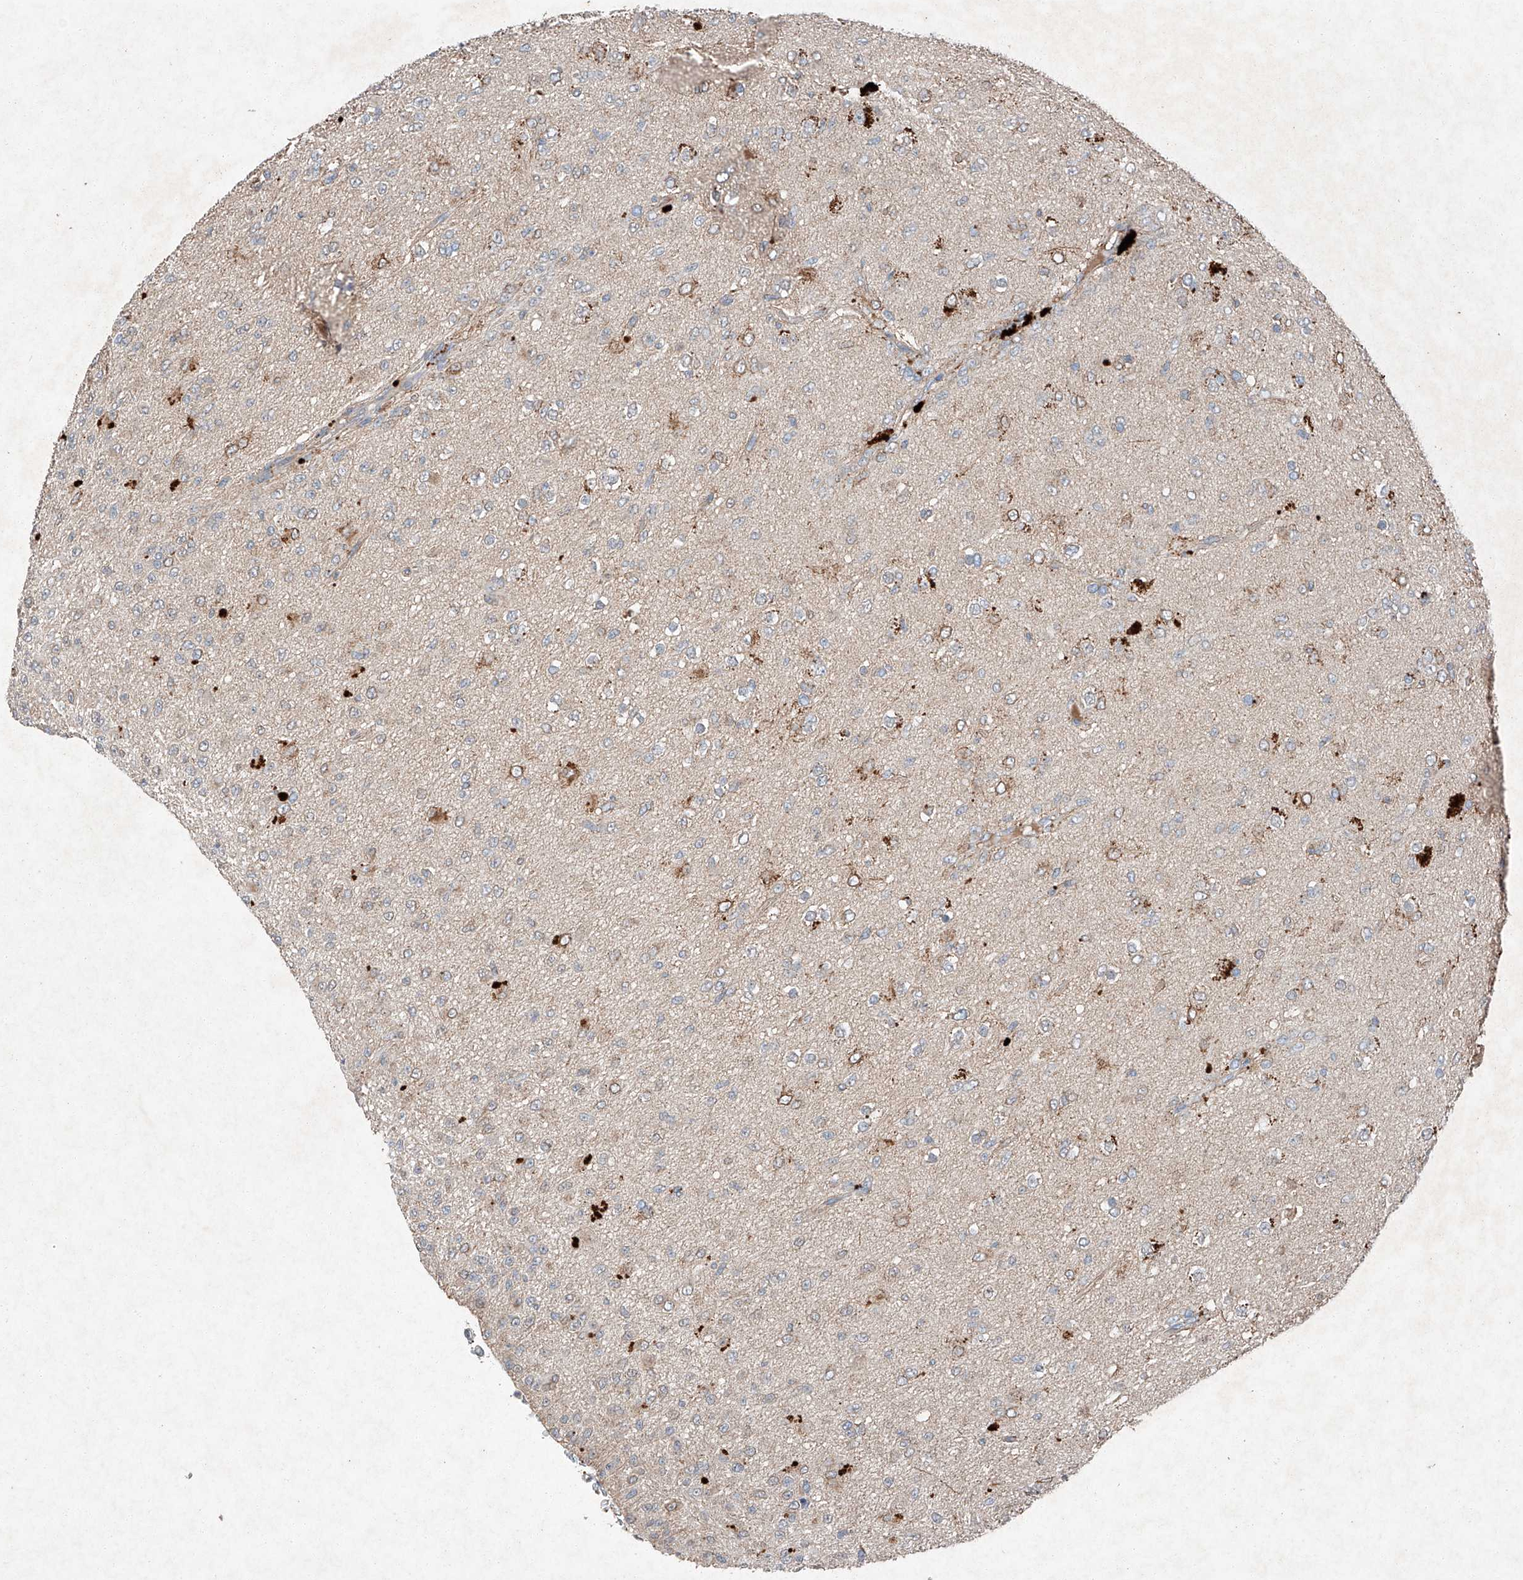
{"staining": {"intensity": "negative", "quantity": "none", "location": "none"}, "tissue": "glioma", "cell_type": "Tumor cells", "image_type": "cancer", "snomed": [{"axis": "morphology", "description": "Glioma, malignant, Low grade"}, {"axis": "topography", "description": "Brain"}], "caption": "A photomicrograph of human malignant low-grade glioma is negative for staining in tumor cells. The staining is performed using DAB brown chromogen with nuclei counter-stained in using hematoxylin.", "gene": "RUSC1", "patient": {"sex": "male", "age": 65}}